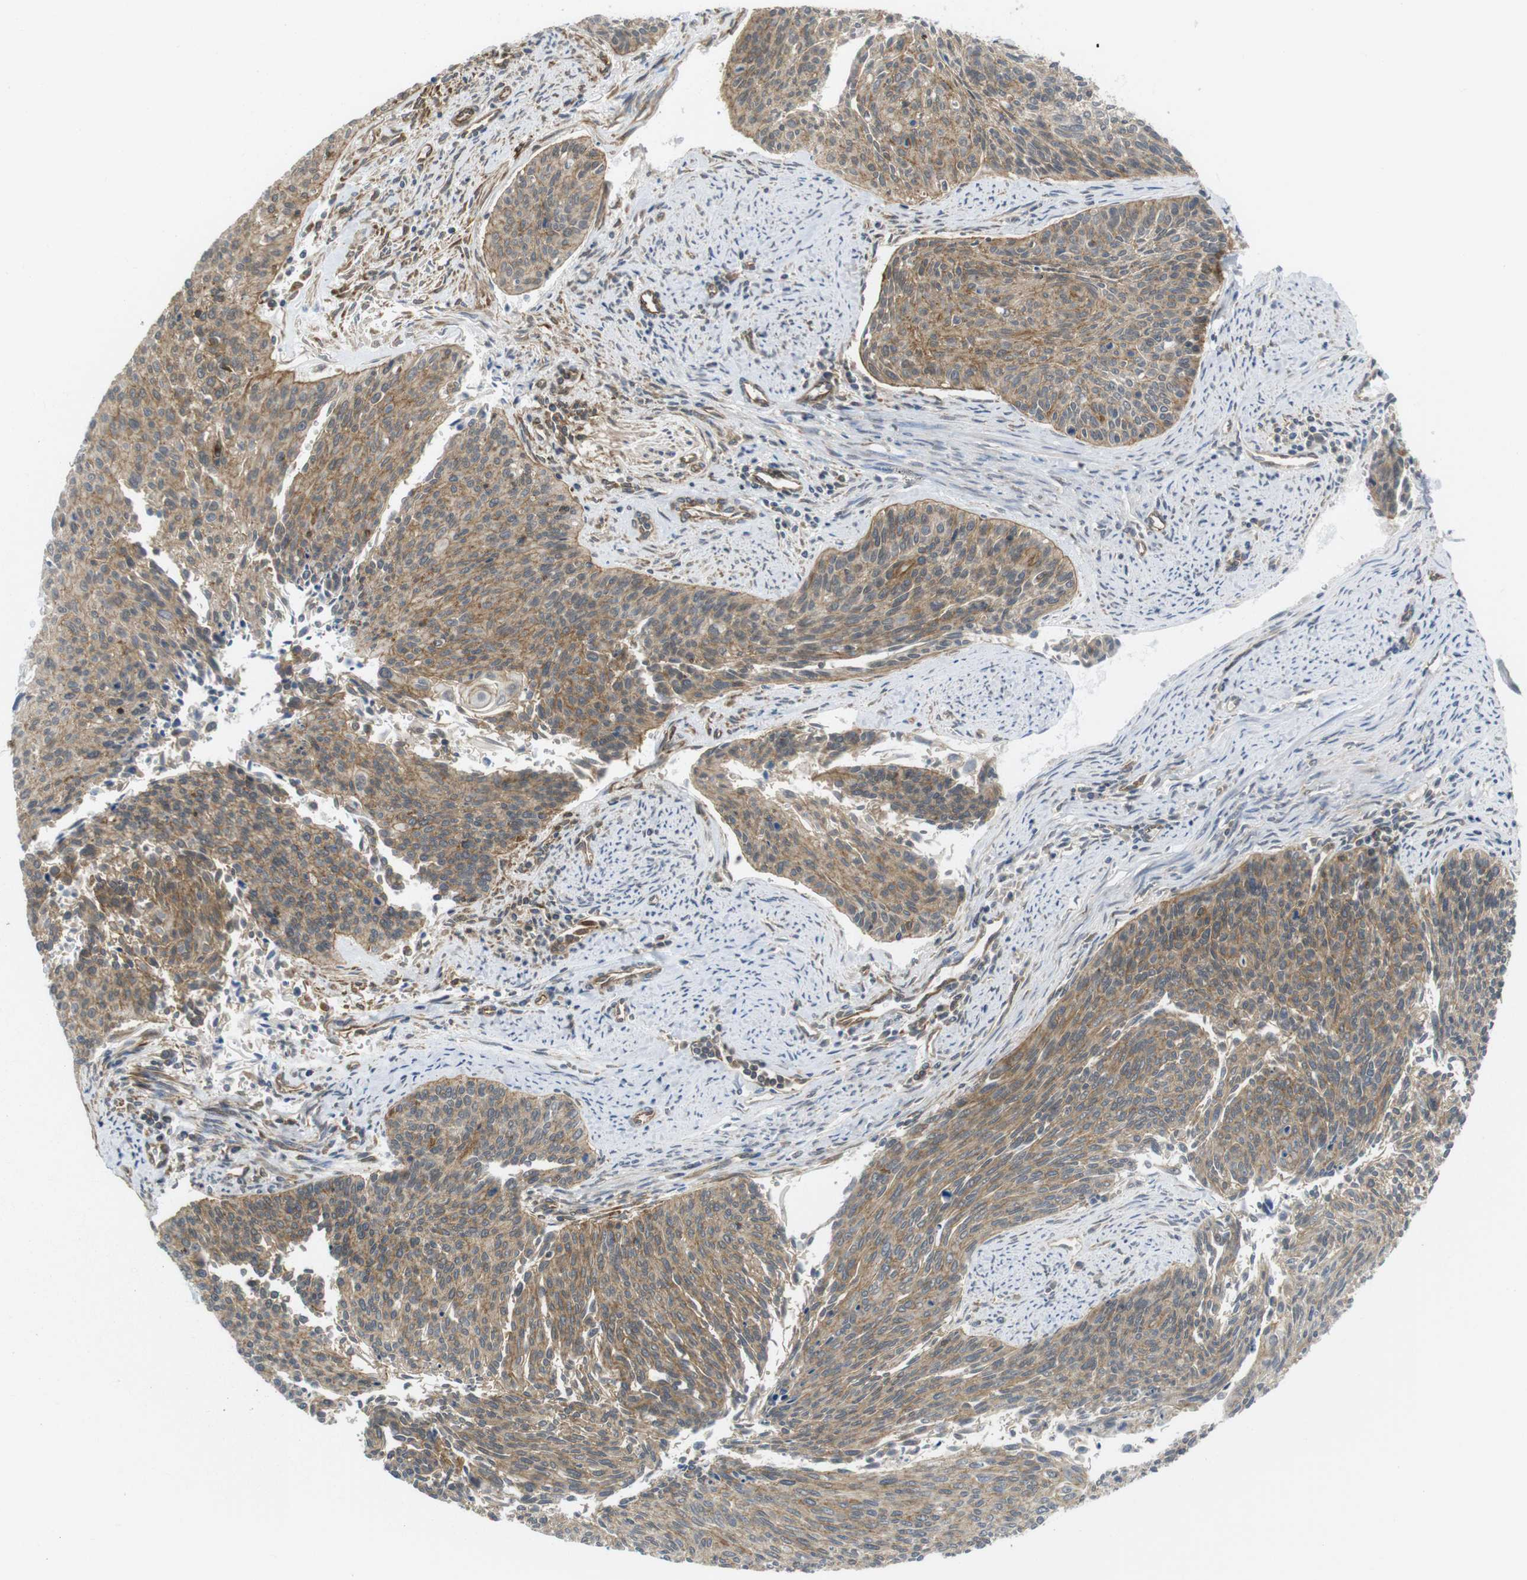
{"staining": {"intensity": "moderate", "quantity": ">75%", "location": "cytoplasmic/membranous"}, "tissue": "cervical cancer", "cell_type": "Tumor cells", "image_type": "cancer", "snomed": [{"axis": "morphology", "description": "Squamous cell carcinoma, NOS"}, {"axis": "topography", "description": "Cervix"}], "caption": "Squamous cell carcinoma (cervical) stained for a protein (brown) demonstrates moderate cytoplasmic/membranous positive expression in approximately >75% of tumor cells.", "gene": "ZDHHC5", "patient": {"sex": "female", "age": 55}}